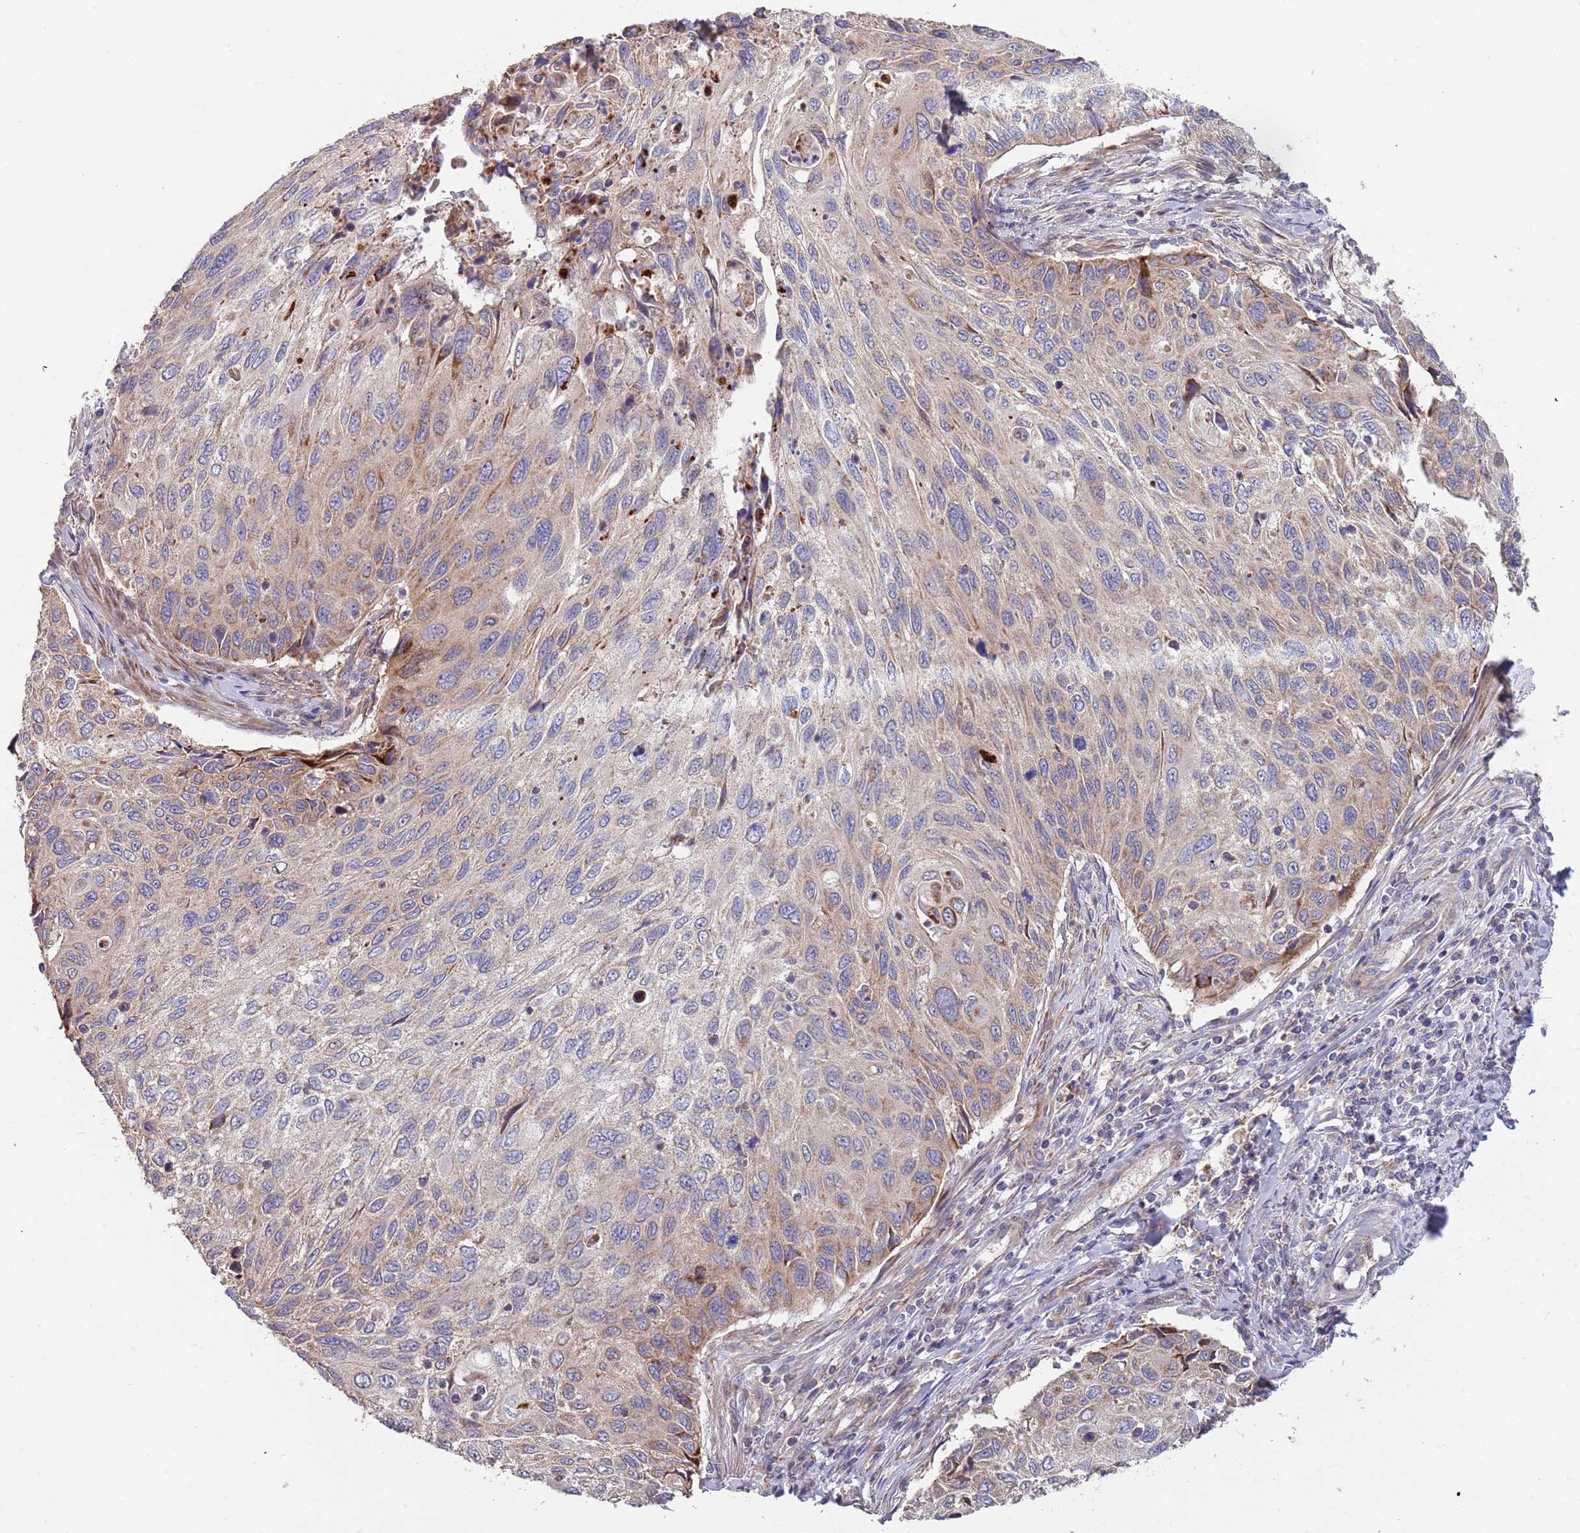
{"staining": {"intensity": "moderate", "quantity": "<25%", "location": "cytoplasmic/membranous"}, "tissue": "cervical cancer", "cell_type": "Tumor cells", "image_type": "cancer", "snomed": [{"axis": "morphology", "description": "Squamous cell carcinoma, NOS"}, {"axis": "topography", "description": "Cervix"}], "caption": "Cervical cancer was stained to show a protein in brown. There is low levels of moderate cytoplasmic/membranous expression in approximately <25% of tumor cells. (DAB = brown stain, brightfield microscopy at high magnification).", "gene": "ABCC10", "patient": {"sex": "female", "age": 70}}